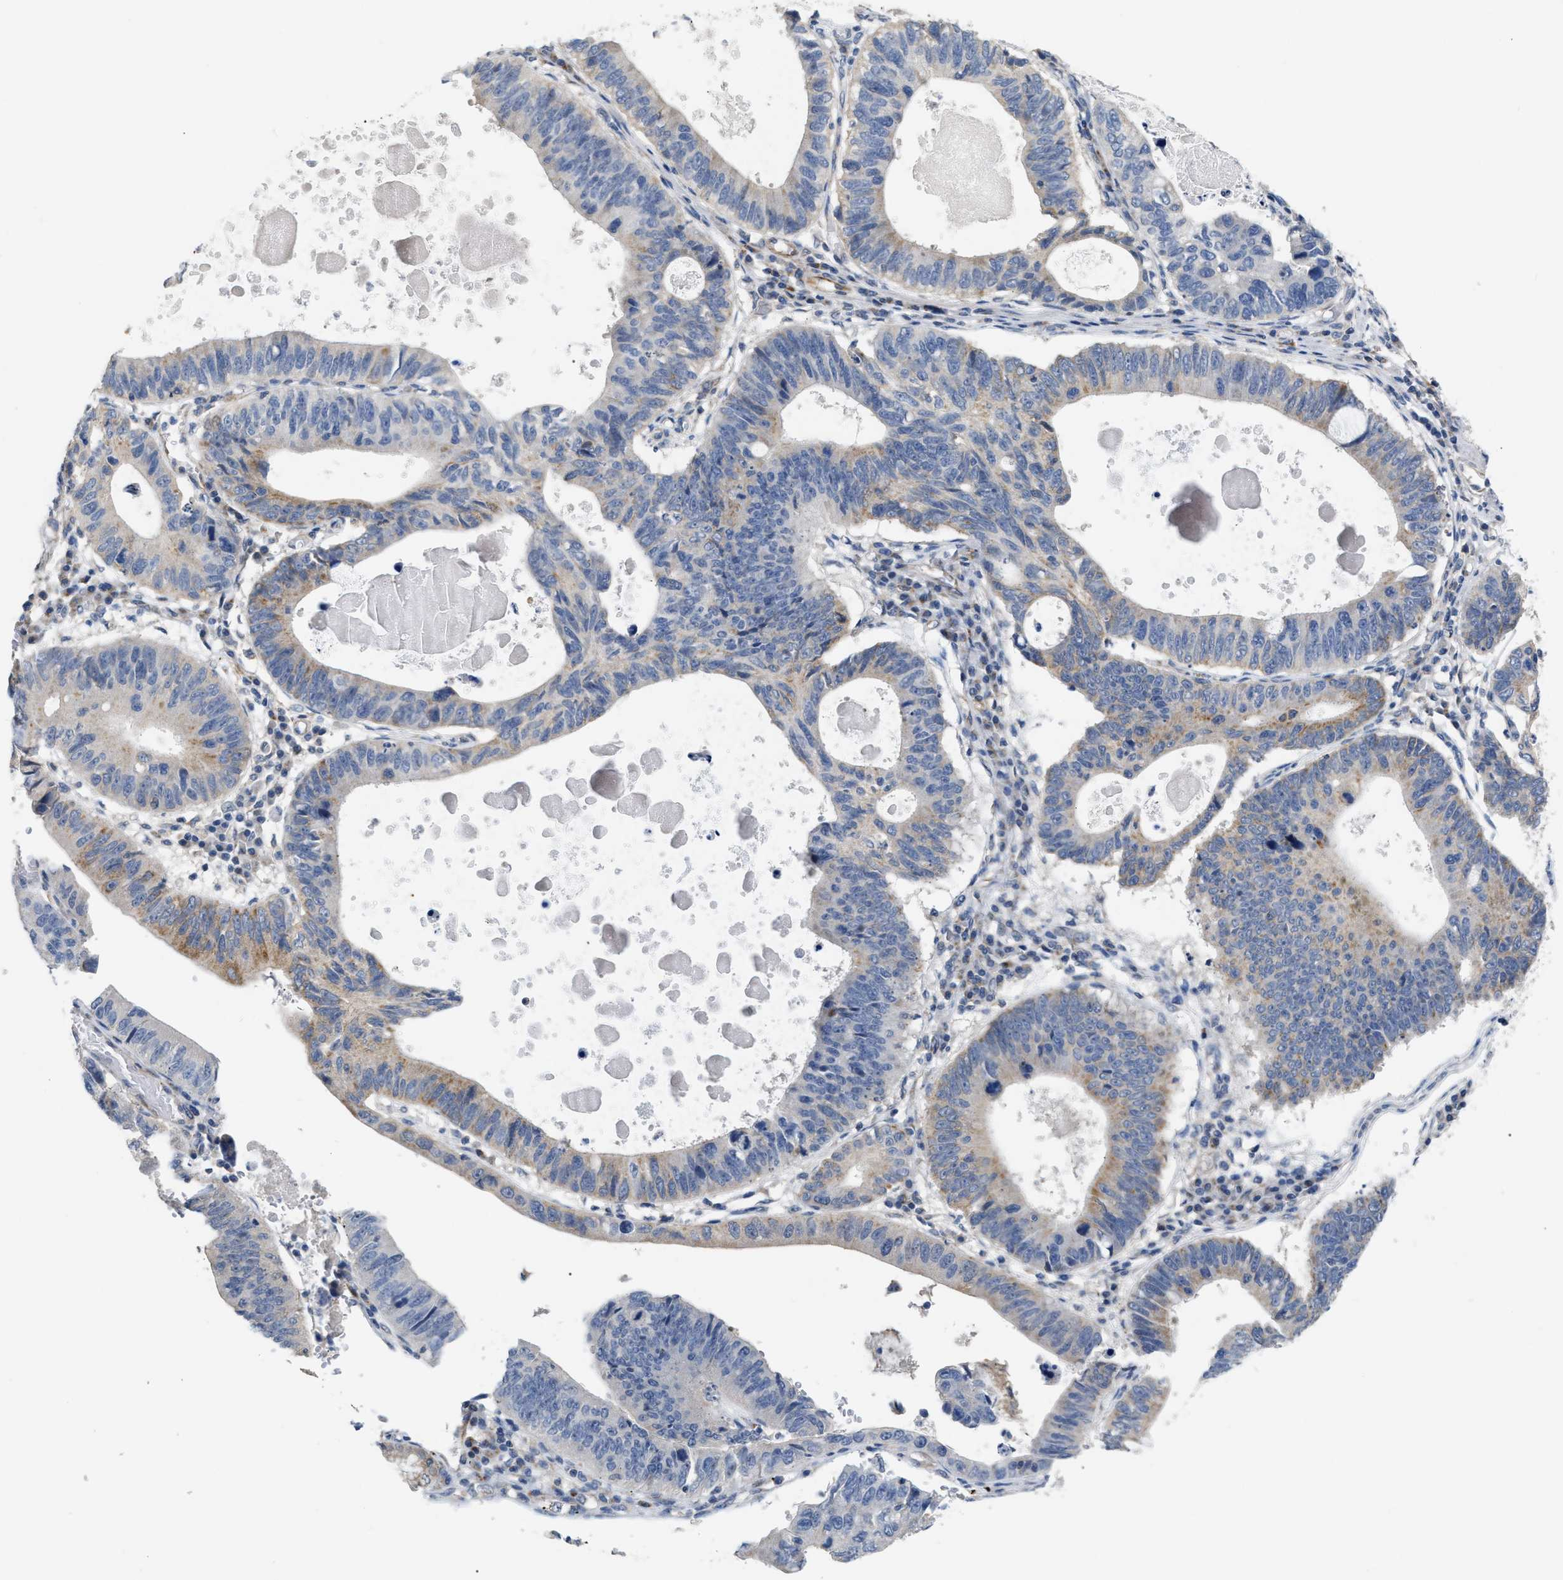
{"staining": {"intensity": "moderate", "quantity": "<25%", "location": "cytoplasmic/membranous"}, "tissue": "stomach cancer", "cell_type": "Tumor cells", "image_type": "cancer", "snomed": [{"axis": "morphology", "description": "Adenocarcinoma, NOS"}, {"axis": "topography", "description": "Stomach"}], "caption": "DAB (3,3'-diaminobenzidine) immunohistochemical staining of human stomach adenocarcinoma reveals moderate cytoplasmic/membranous protein staining in about <25% of tumor cells.", "gene": "DHX58", "patient": {"sex": "male", "age": 59}}